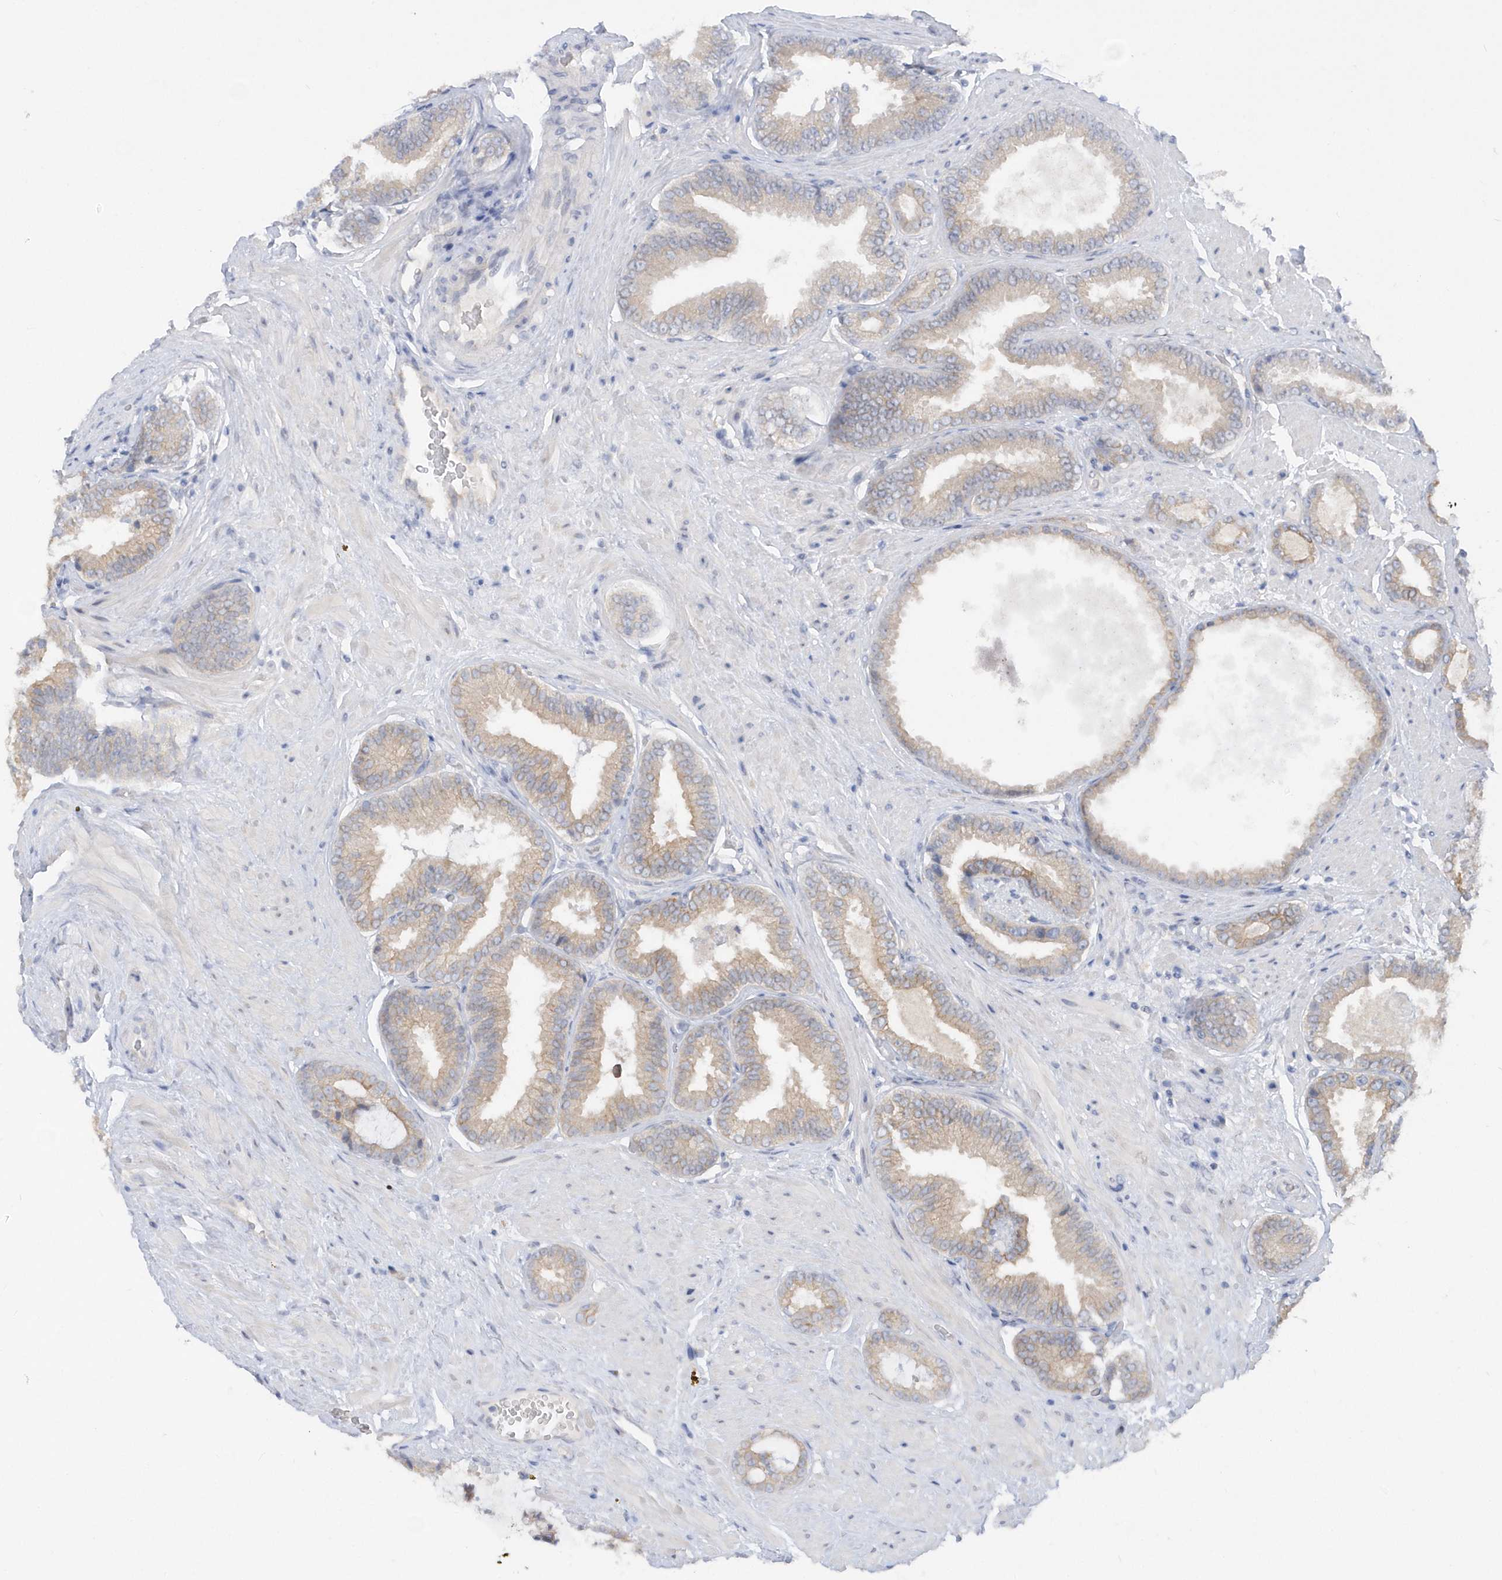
{"staining": {"intensity": "weak", "quantity": ">75%", "location": "cytoplasmic/membranous"}, "tissue": "prostate cancer", "cell_type": "Tumor cells", "image_type": "cancer", "snomed": [{"axis": "morphology", "description": "Normal tissue, NOS"}, {"axis": "morphology", "description": "Adenocarcinoma, Low grade"}, {"axis": "topography", "description": "Prostate"}, {"axis": "topography", "description": "Peripheral nerve tissue"}], "caption": "The histopathology image demonstrates a brown stain indicating the presence of a protein in the cytoplasmic/membranous of tumor cells in prostate cancer (low-grade adenocarcinoma). Nuclei are stained in blue.", "gene": "RPE", "patient": {"sex": "male", "age": 71}}